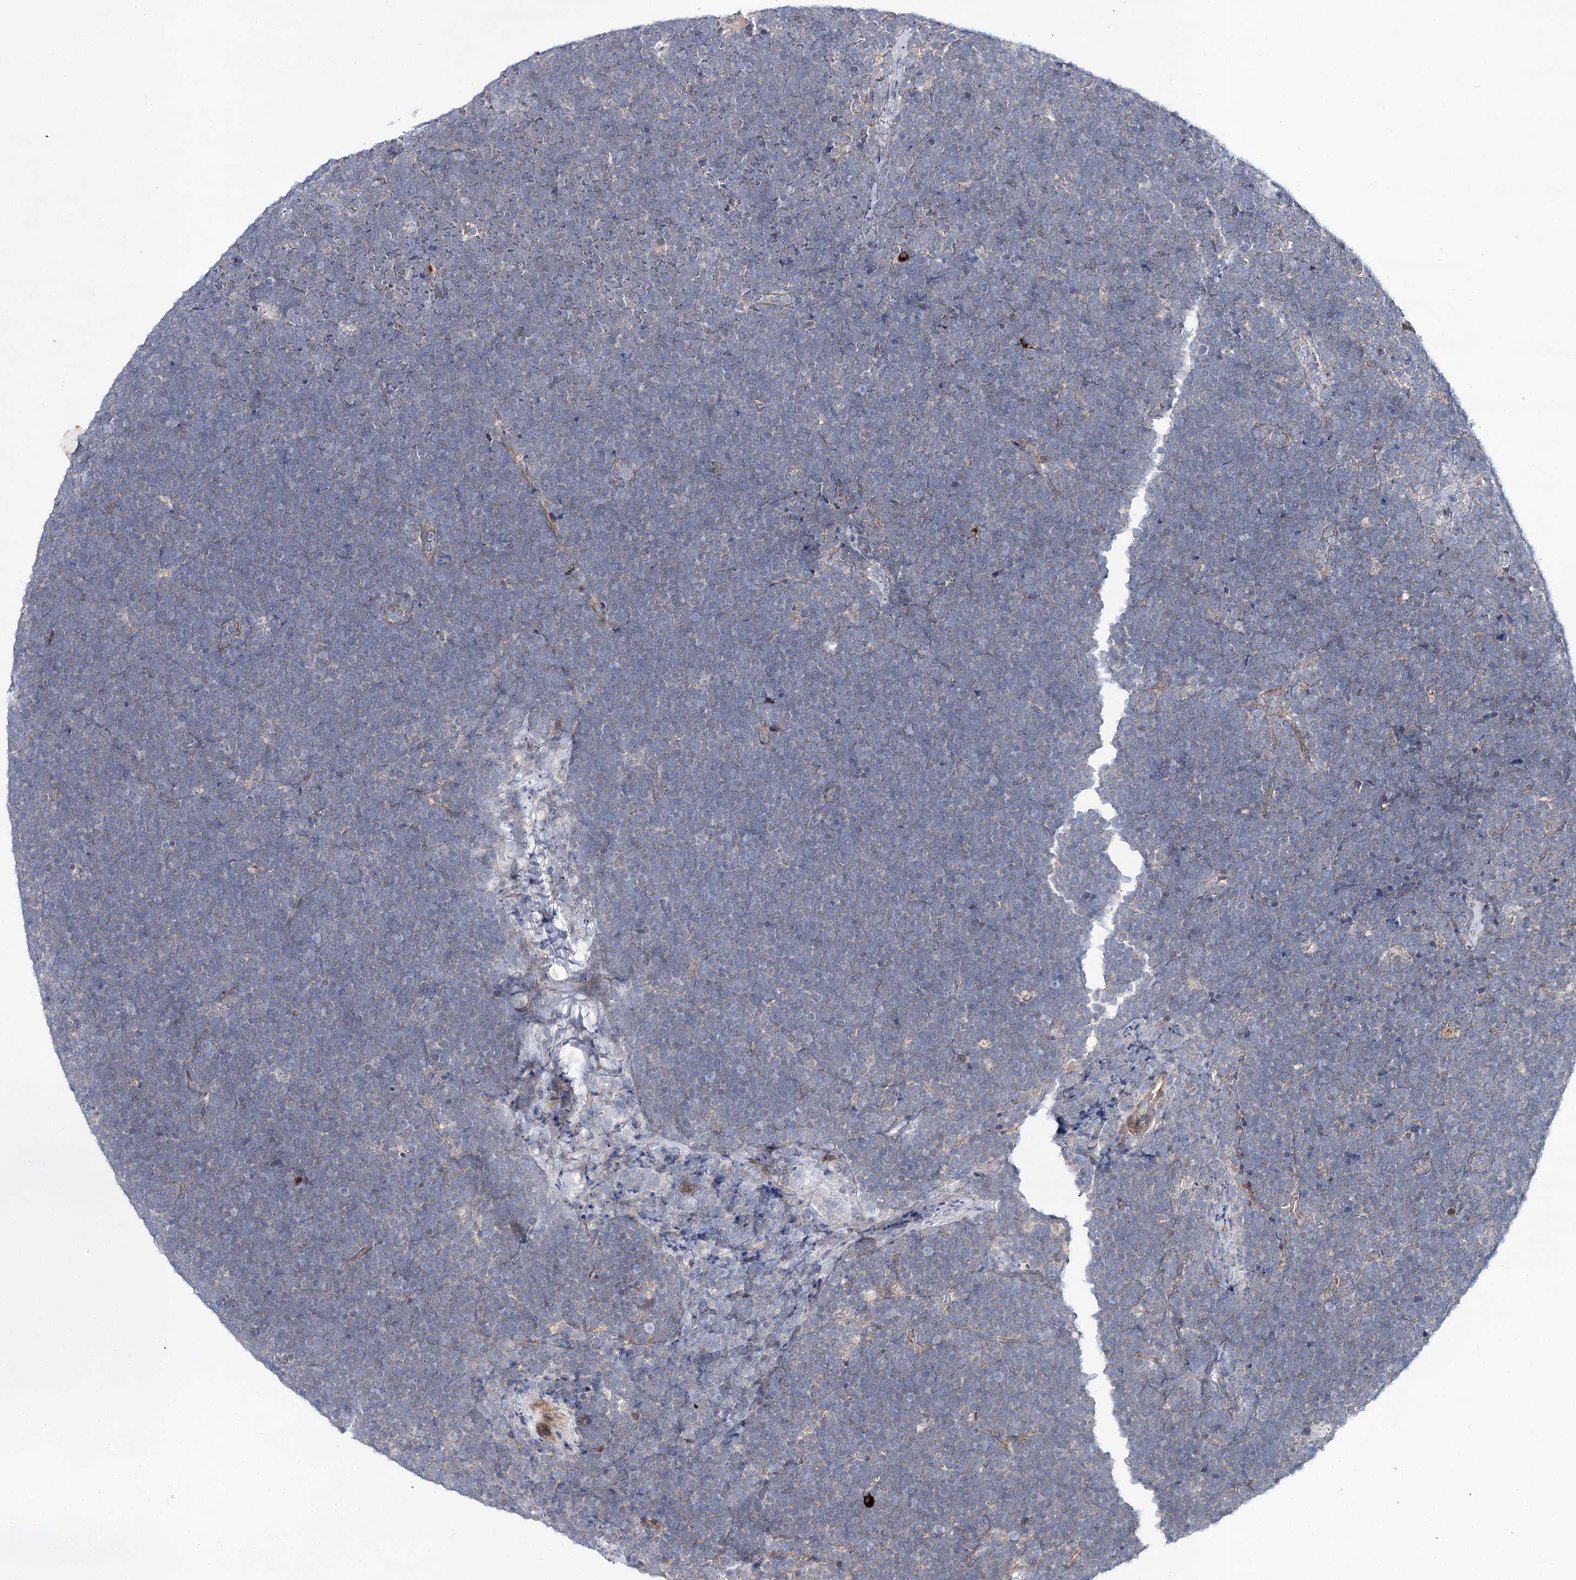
{"staining": {"intensity": "negative", "quantity": "none", "location": "none"}, "tissue": "lymphoma", "cell_type": "Tumor cells", "image_type": "cancer", "snomed": [{"axis": "morphology", "description": "Malignant lymphoma, non-Hodgkin's type, High grade"}, {"axis": "topography", "description": "Lymph node"}], "caption": "Immunohistochemistry (IHC) of lymphoma demonstrates no expression in tumor cells. Nuclei are stained in blue.", "gene": "ARHGAP32", "patient": {"sex": "male", "age": 13}}